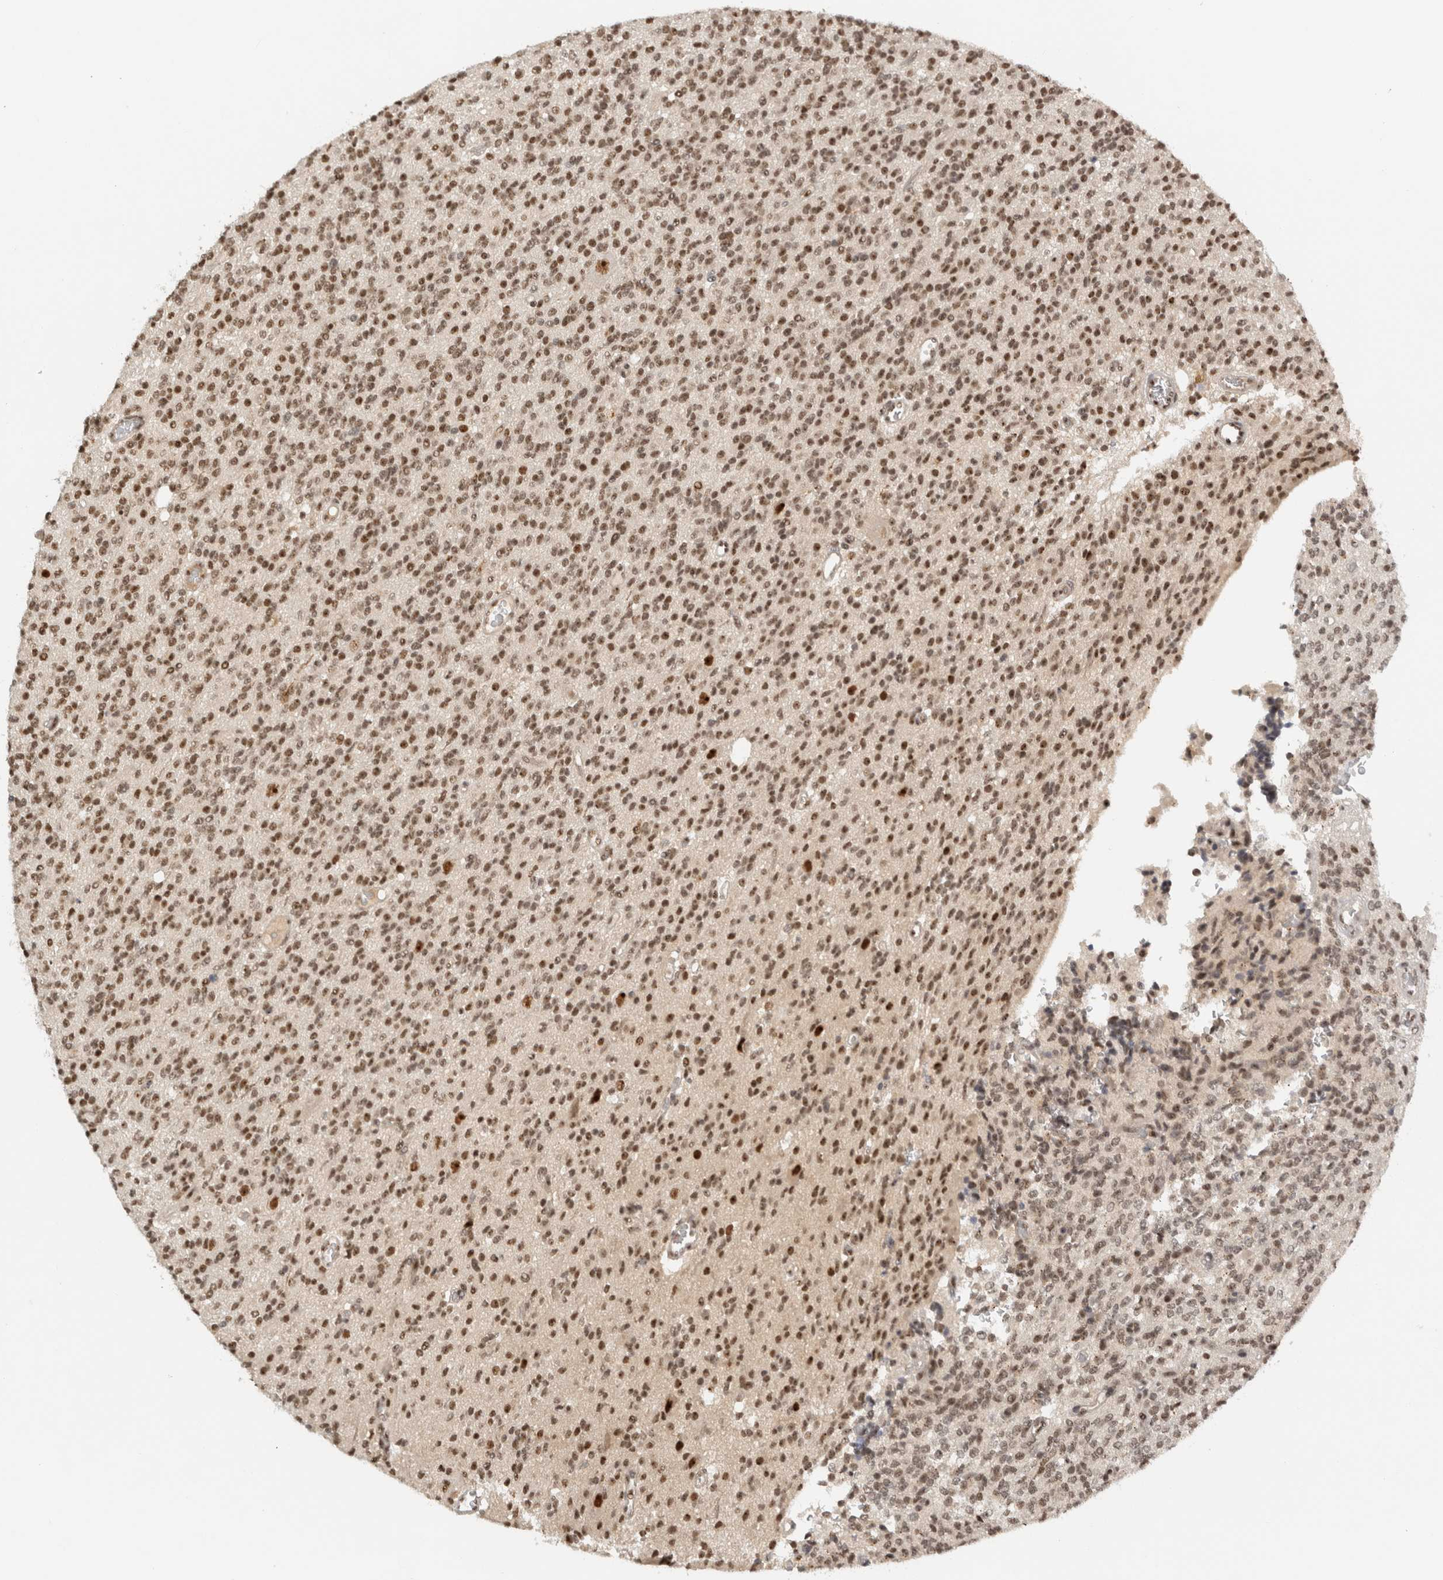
{"staining": {"intensity": "moderate", "quantity": ">75%", "location": "nuclear"}, "tissue": "glioma", "cell_type": "Tumor cells", "image_type": "cancer", "snomed": [{"axis": "morphology", "description": "Glioma, malignant, High grade"}, {"axis": "topography", "description": "Brain"}], "caption": "A histopathology image showing moderate nuclear positivity in about >75% of tumor cells in glioma, as visualized by brown immunohistochemical staining.", "gene": "EBNA1BP2", "patient": {"sex": "male", "age": 34}}